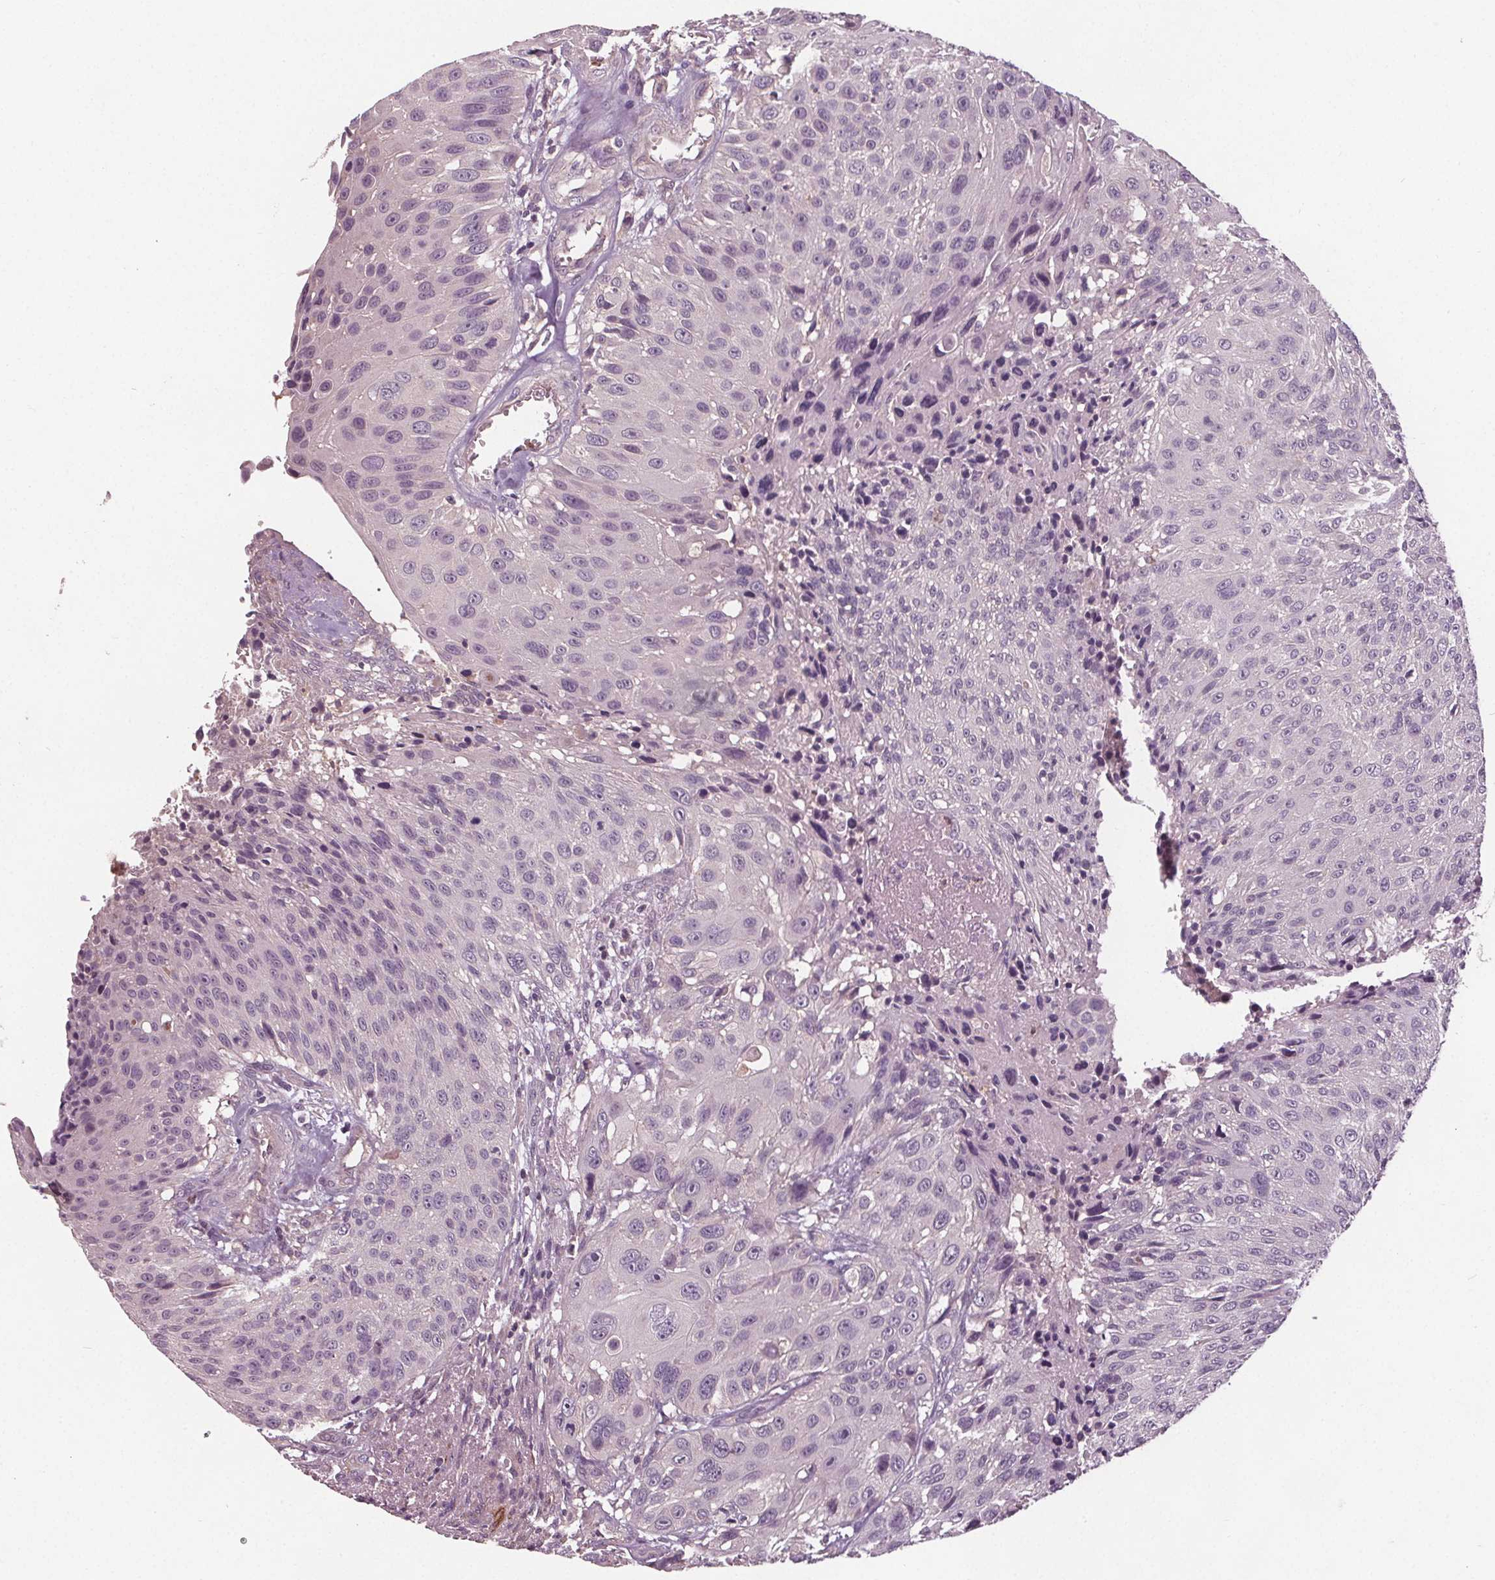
{"staining": {"intensity": "negative", "quantity": "none", "location": "none"}, "tissue": "urothelial cancer", "cell_type": "Tumor cells", "image_type": "cancer", "snomed": [{"axis": "morphology", "description": "Urothelial carcinoma, NOS"}, {"axis": "topography", "description": "Urinary bladder"}], "caption": "Micrograph shows no significant protein positivity in tumor cells of transitional cell carcinoma.", "gene": "PDGFD", "patient": {"sex": "male", "age": 55}}